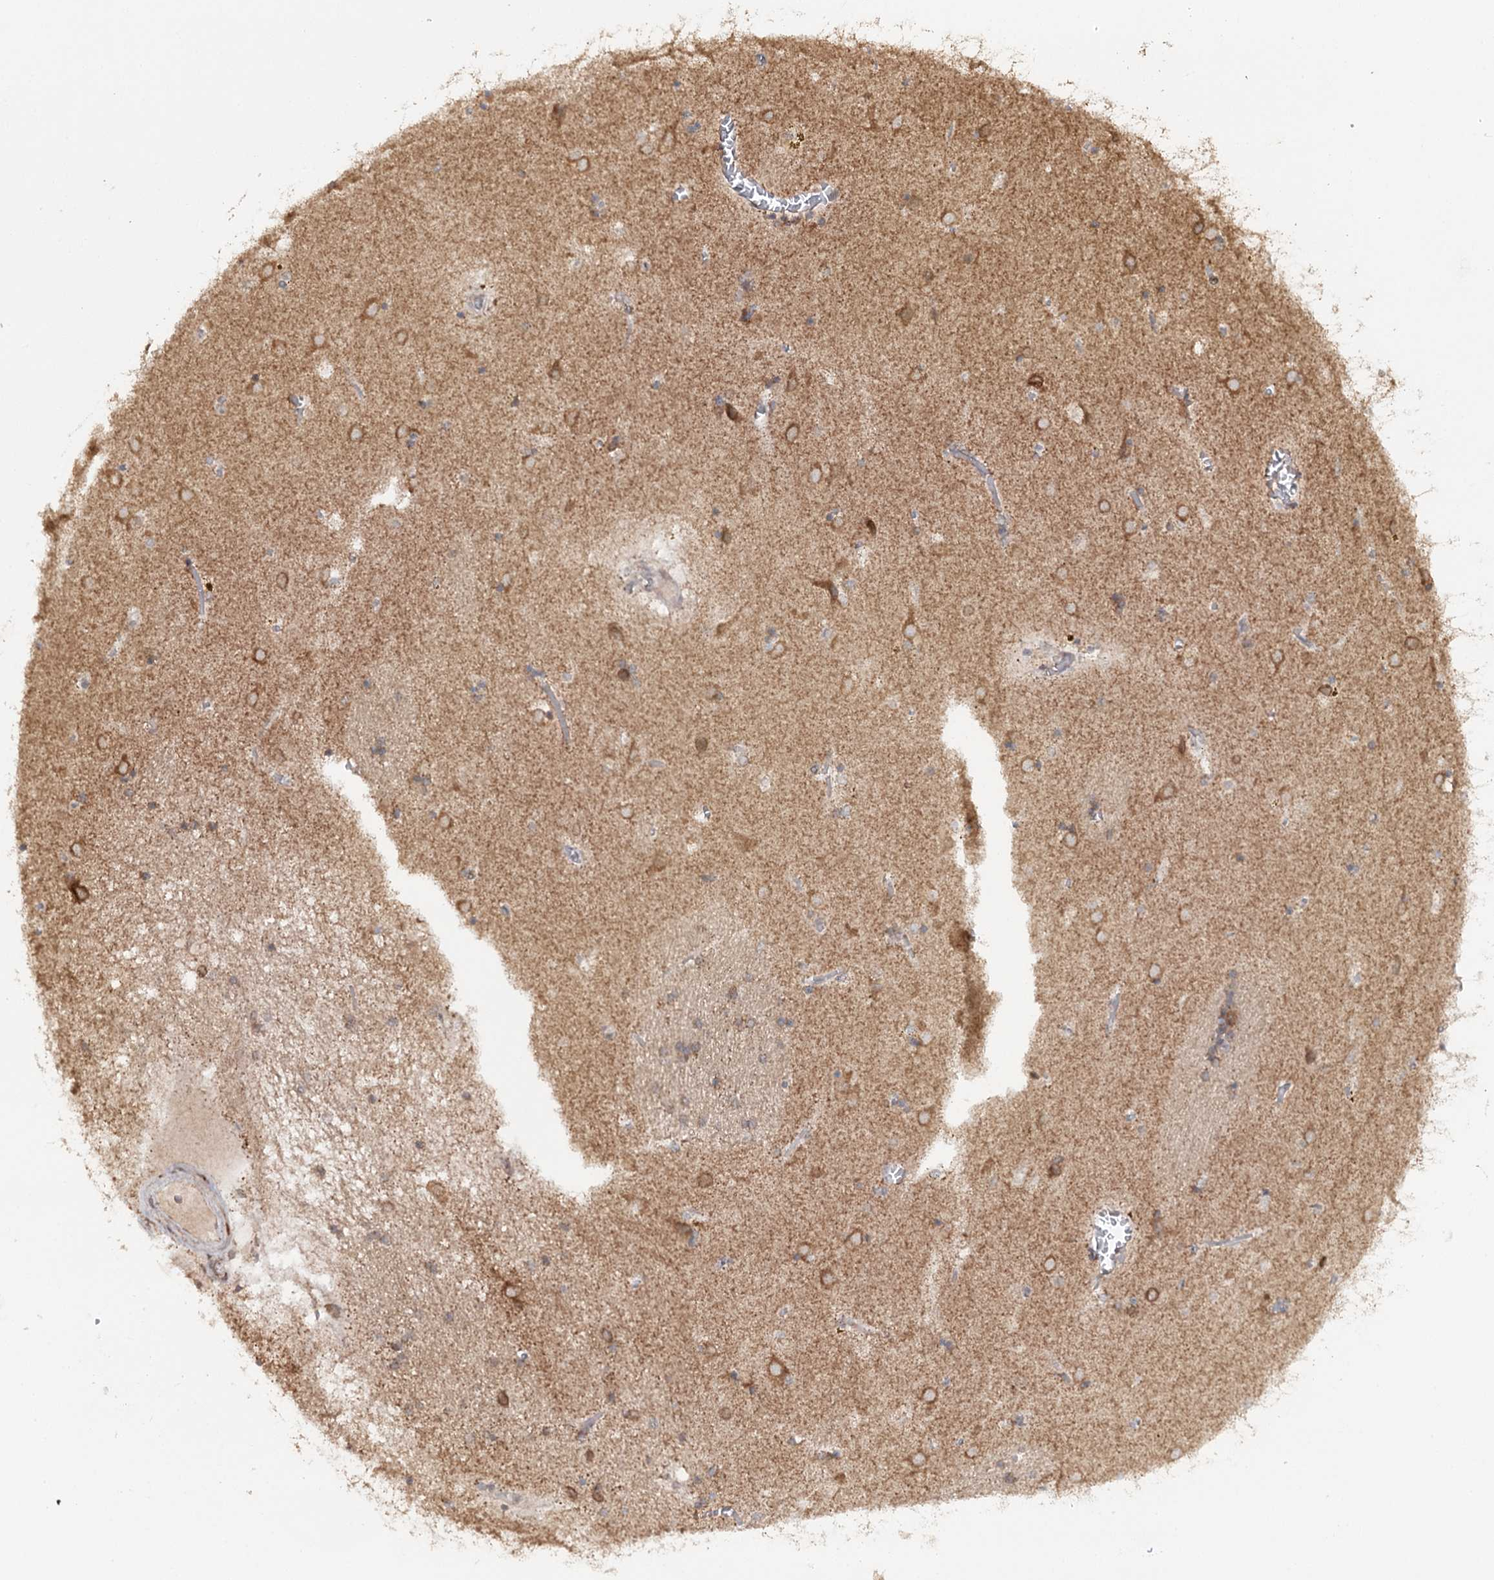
{"staining": {"intensity": "weak", "quantity": ">75%", "location": "cytoplasmic/membranous"}, "tissue": "caudate", "cell_type": "Glial cells", "image_type": "normal", "snomed": [{"axis": "morphology", "description": "Normal tissue, NOS"}, {"axis": "topography", "description": "Lateral ventricle wall"}], "caption": "This micrograph shows IHC staining of normal human caudate, with low weak cytoplasmic/membranous staining in approximately >75% of glial cells.", "gene": "ZNRF3", "patient": {"sex": "male", "age": 70}}